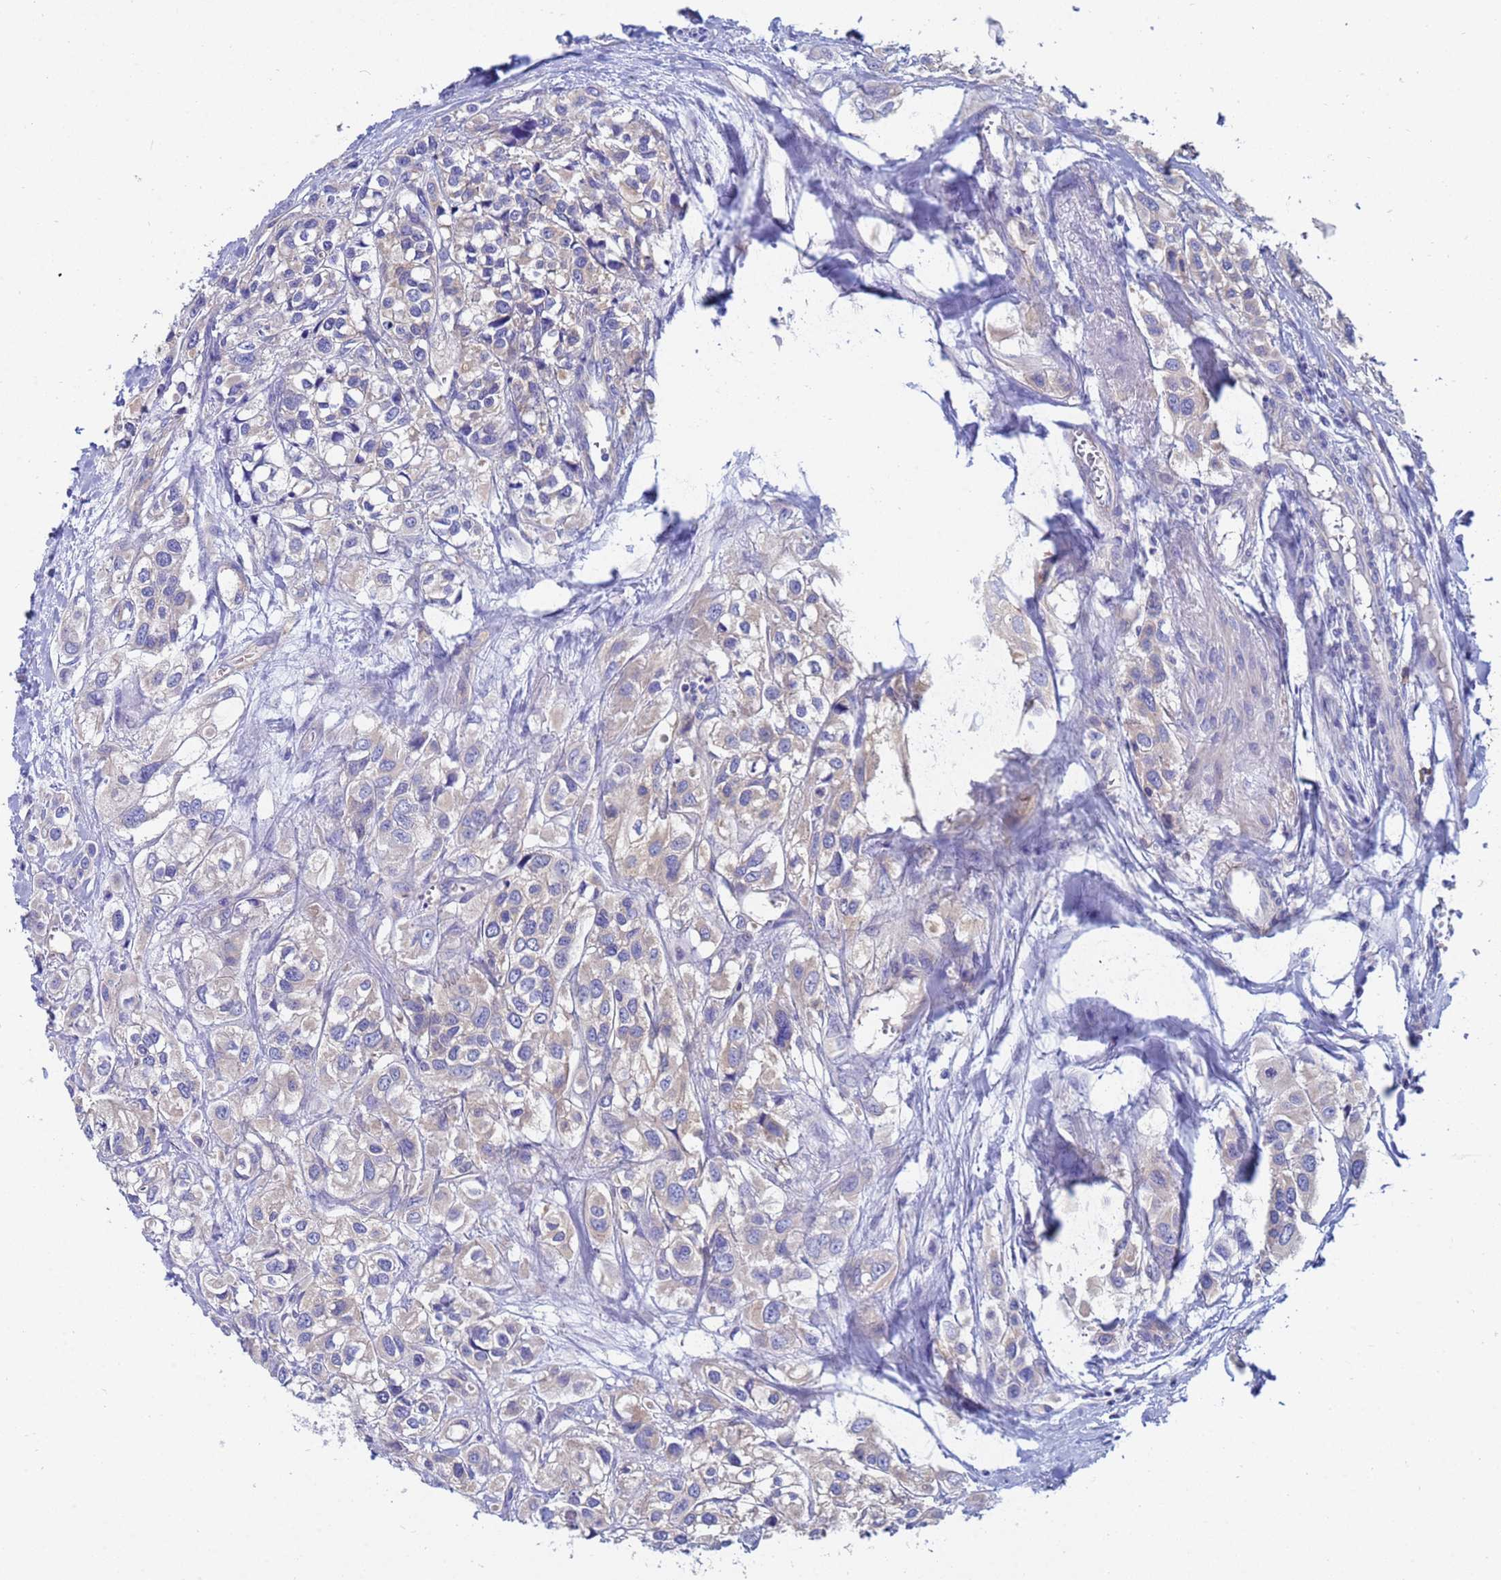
{"staining": {"intensity": "negative", "quantity": "none", "location": "none"}, "tissue": "urothelial cancer", "cell_type": "Tumor cells", "image_type": "cancer", "snomed": [{"axis": "morphology", "description": "Urothelial carcinoma, High grade"}, {"axis": "topography", "description": "Urinary bladder"}], "caption": "Tumor cells are negative for protein expression in human urothelial cancer.", "gene": "UBE2O", "patient": {"sex": "male", "age": 67}}